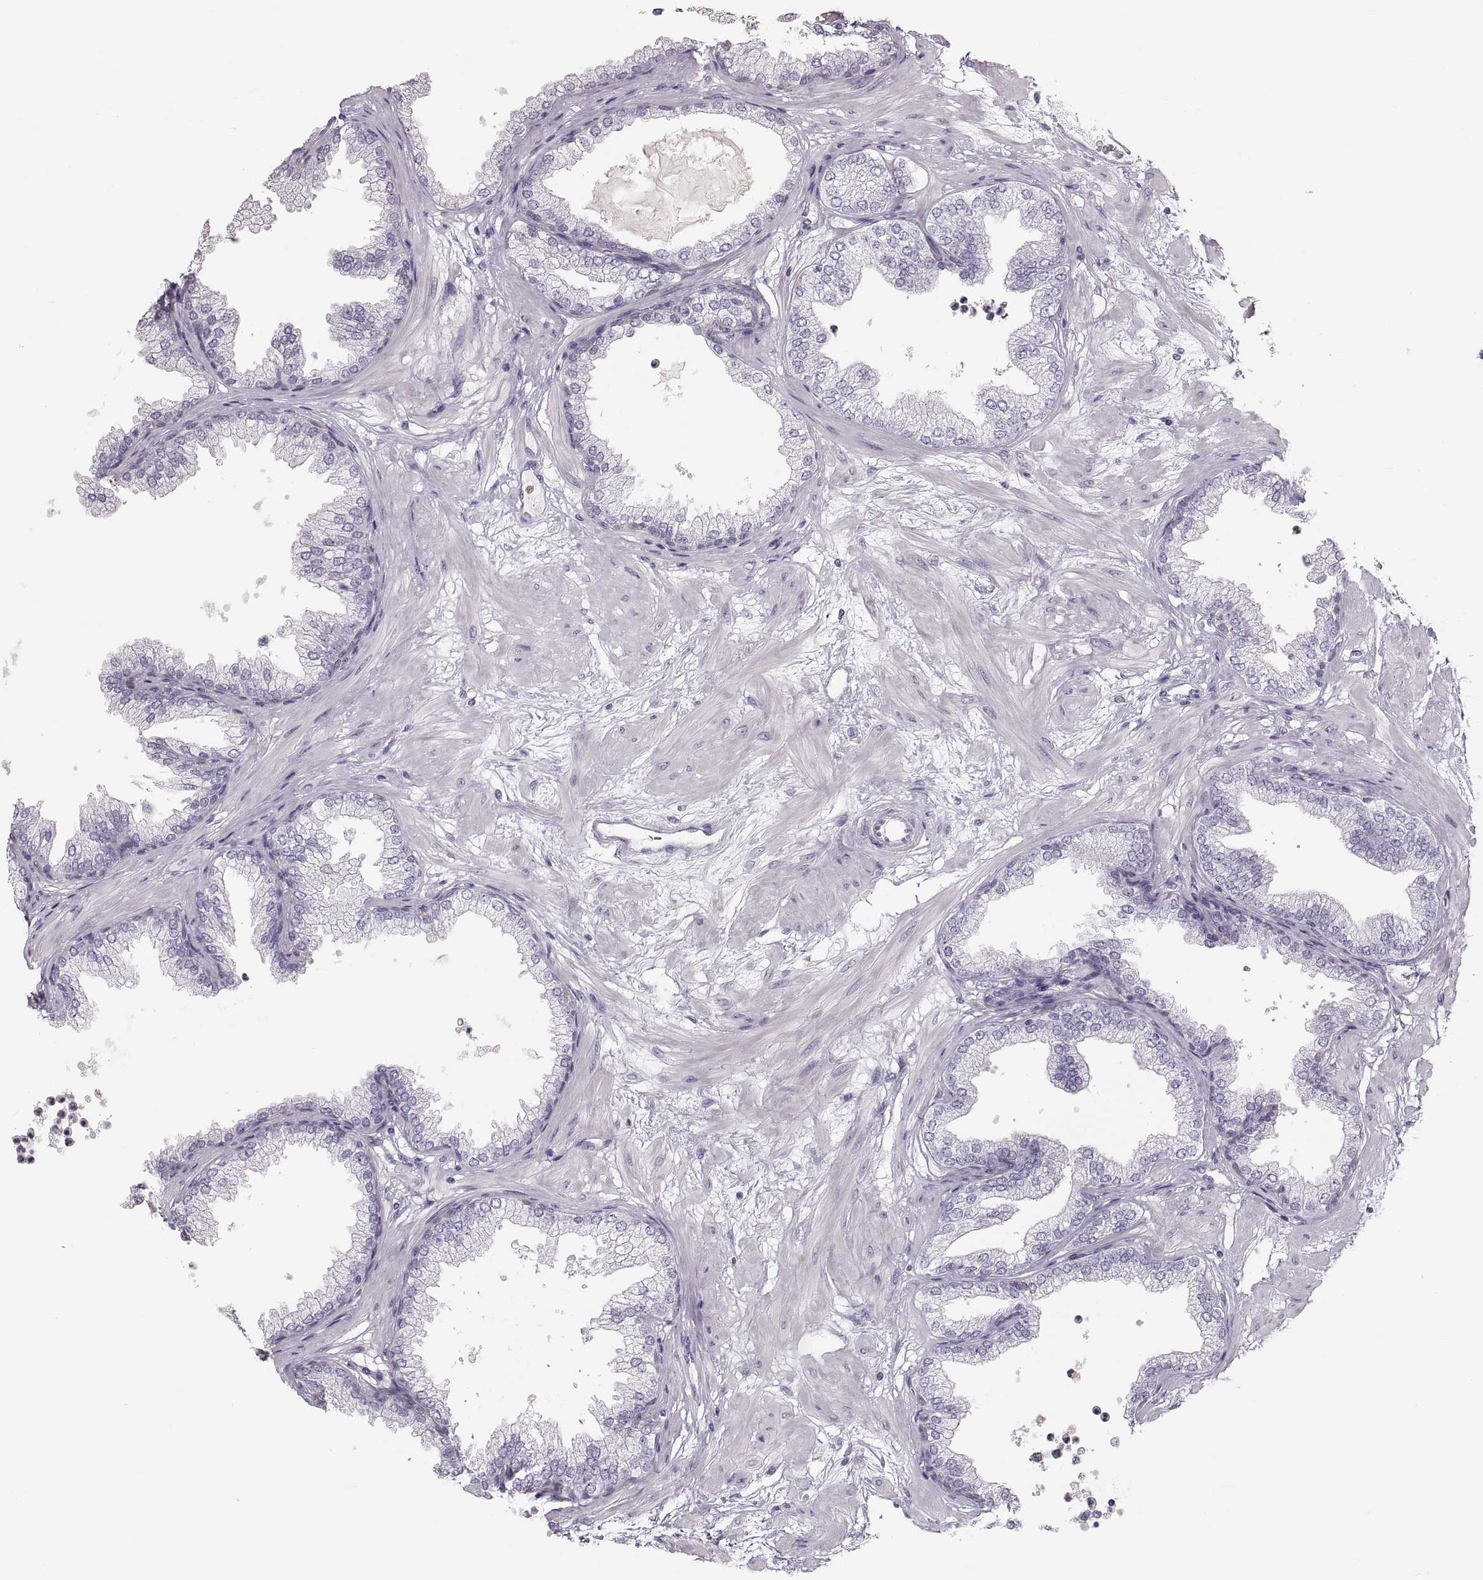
{"staining": {"intensity": "negative", "quantity": "none", "location": "none"}, "tissue": "prostate", "cell_type": "Glandular cells", "image_type": "normal", "snomed": [{"axis": "morphology", "description": "Normal tissue, NOS"}, {"axis": "topography", "description": "Prostate"}], "caption": "This is a image of IHC staining of unremarkable prostate, which shows no expression in glandular cells. (DAB (3,3'-diaminobenzidine) immunohistochemistry (IHC) with hematoxylin counter stain).", "gene": "RUNDC3A", "patient": {"sex": "male", "age": 37}}